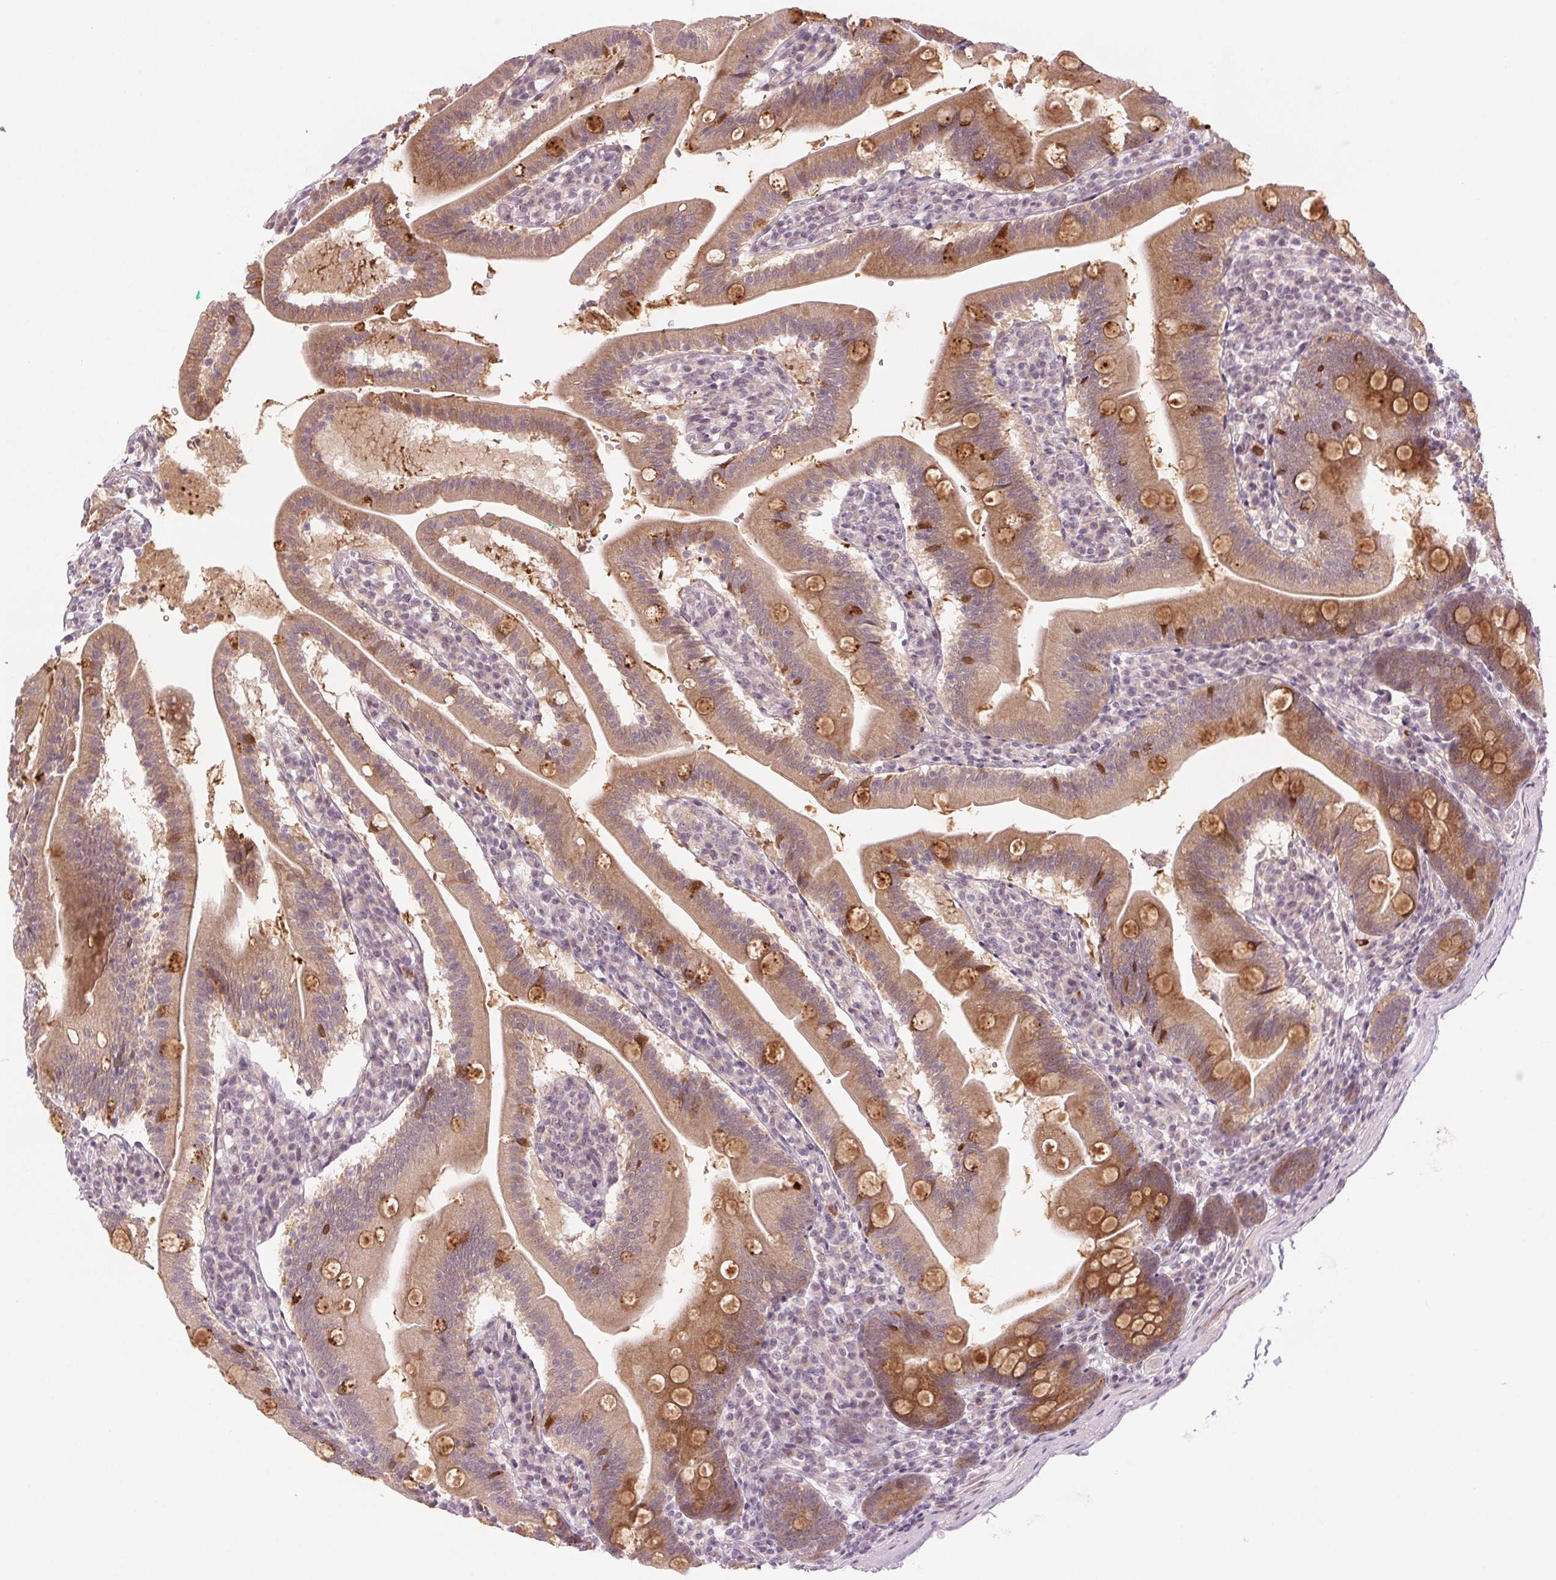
{"staining": {"intensity": "strong", "quantity": "25%-75%", "location": "cytoplasmic/membranous"}, "tissue": "duodenum", "cell_type": "Glandular cells", "image_type": "normal", "snomed": [{"axis": "morphology", "description": "Normal tissue, NOS"}, {"axis": "topography", "description": "Duodenum"}], "caption": "Strong cytoplasmic/membranous staining for a protein is identified in approximately 25%-75% of glandular cells of normal duodenum using immunohistochemistry (IHC).", "gene": "TMED6", "patient": {"sex": "female", "age": 67}}